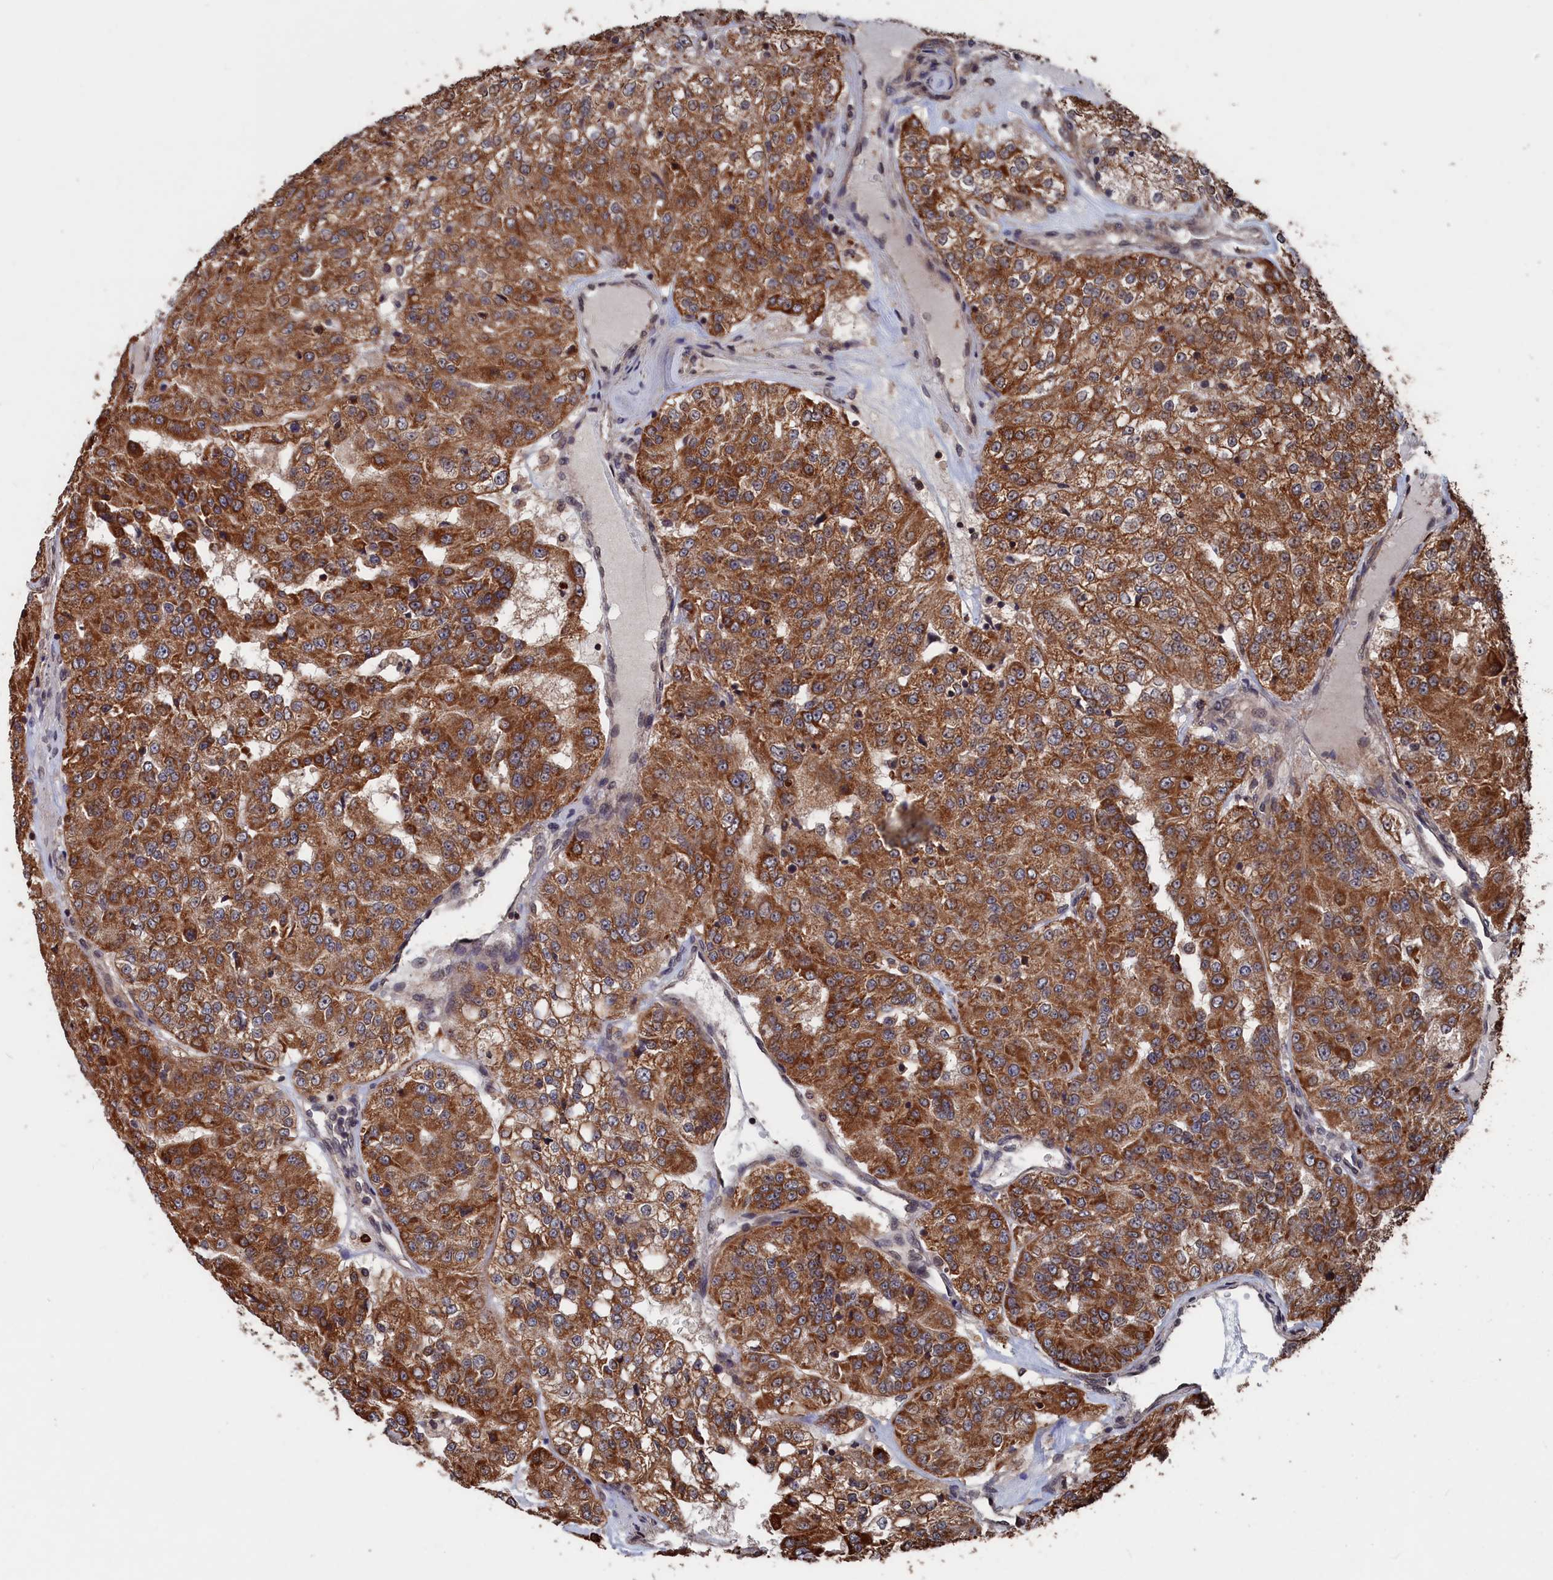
{"staining": {"intensity": "strong", "quantity": ">75%", "location": "cytoplasmic/membranous"}, "tissue": "renal cancer", "cell_type": "Tumor cells", "image_type": "cancer", "snomed": [{"axis": "morphology", "description": "Adenocarcinoma, NOS"}, {"axis": "topography", "description": "Kidney"}], "caption": "A brown stain highlights strong cytoplasmic/membranous staining of a protein in human renal adenocarcinoma tumor cells. (Stains: DAB in brown, nuclei in blue, Microscopy: brightfield microscopy at high magnification).", "gene": "PDE12", "patient": {"sex": "female", "age": 63}}